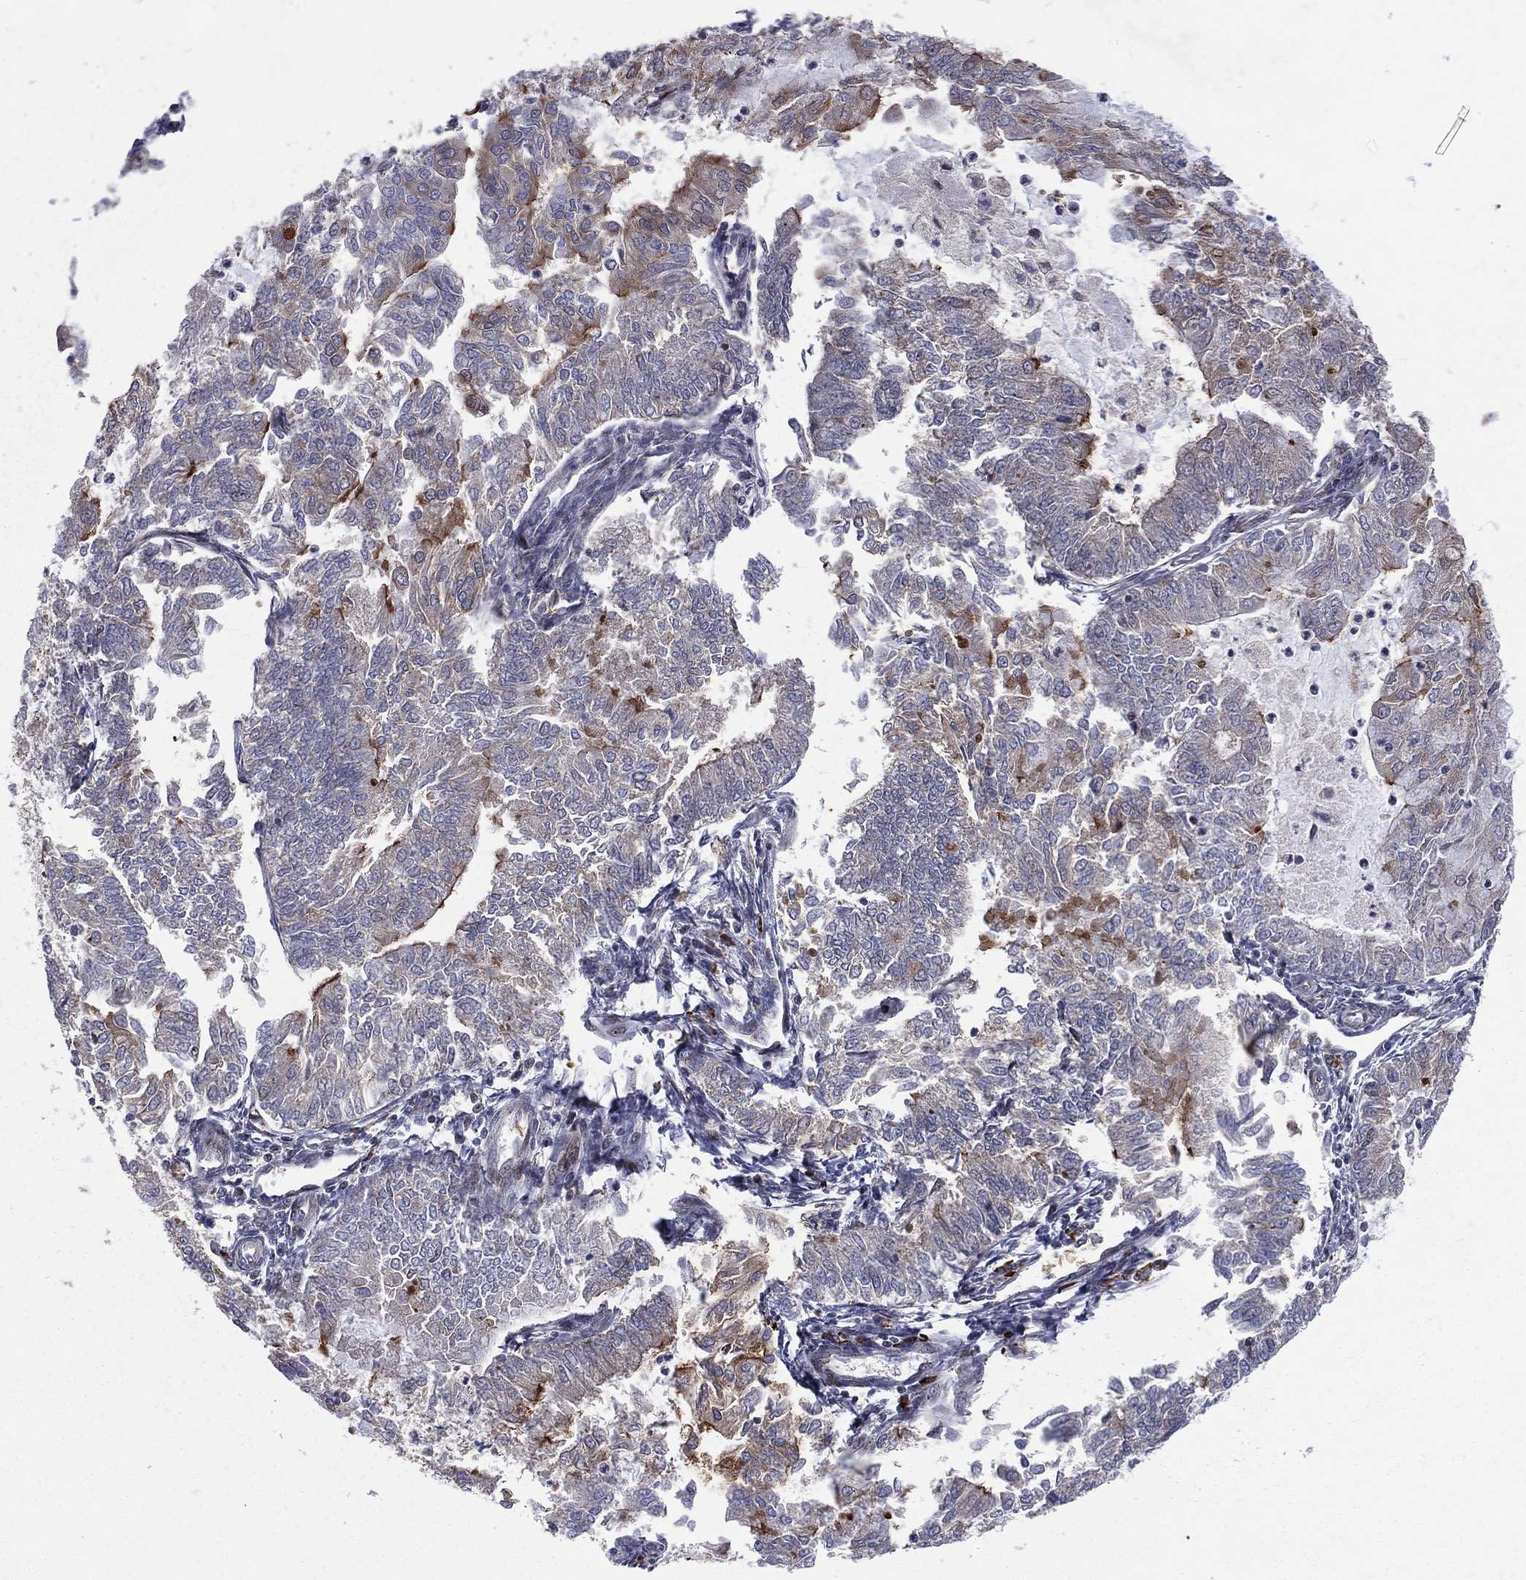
{"staining": {"intensity": "strong", "quantity": "<25%", "location": "cytoplasmic/membranous"}, "tissue": "endometrial cancer", "cell_type": "Tumor cells", "image_type": "cancer", "snomed": [{"axis": "morphology", "description": "Adenocarcinoma, NOS"}, {"axis": "topography", "description": "Endometrium"}], "caption": "The image demonstrates staining of endometrial cancer, revealing strong cytoplasmic/membranous protein positivity (brown color) within tumor cells. (DAB (3,3'-diaminobenzidine) IHC, brown staining for protein, blue staining for nuclei).", "gene": "VHL", "patient": {"sex": "female", "age": 59}}